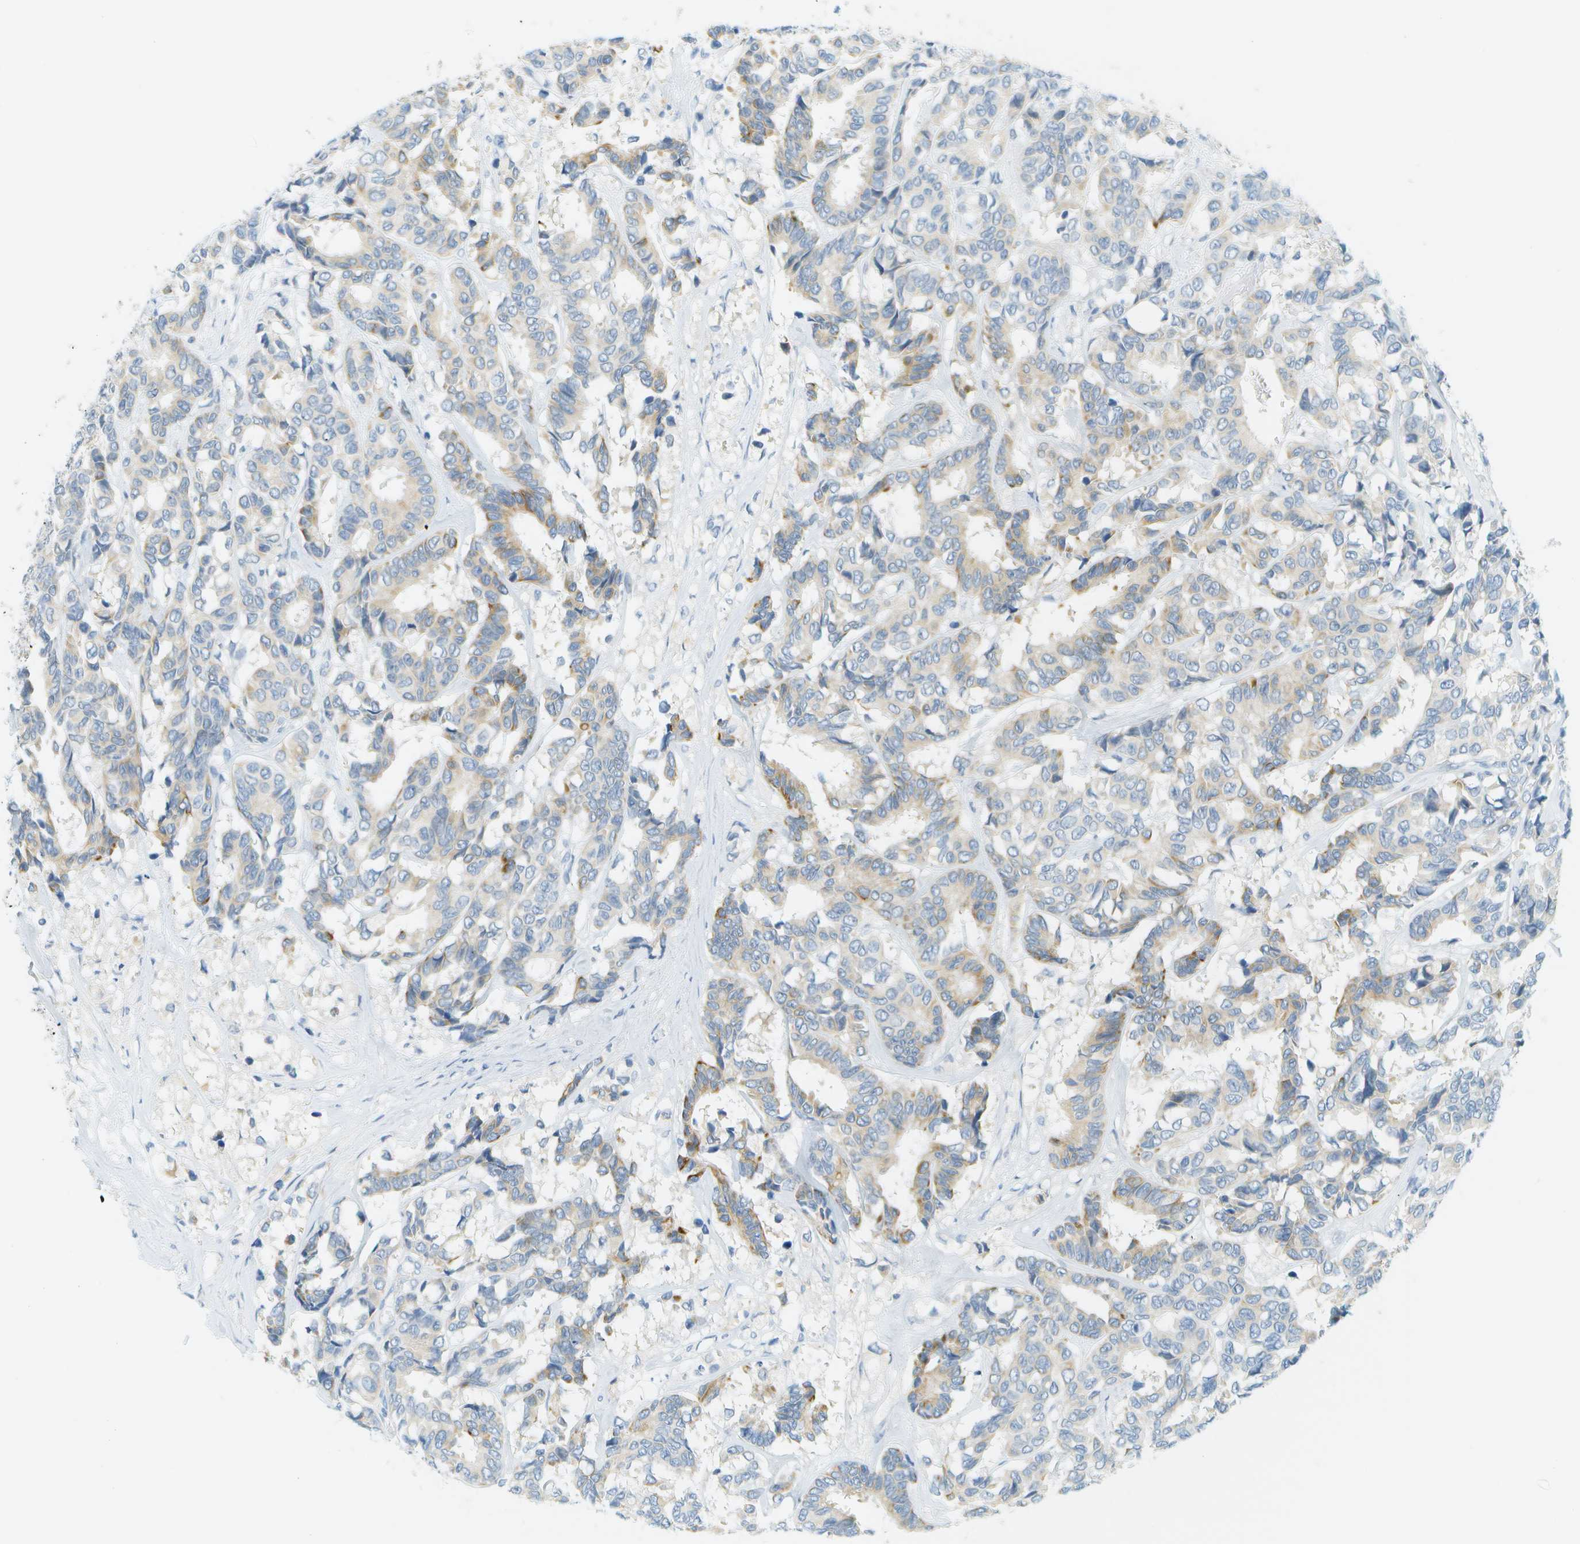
{"staining": {"intensity": "moderate", "quantity": "<25%", "location": "cytoplasmic/membranous"}, "tissue": "breast cancer", "cell_type": "Tumor cells", "image_type": "cancer", "snomed": [{"axis": "morphology", "description": "Duct carcinoma"}, {"axis": "topography", "description": "Breast"}], "caption": "An image showing moderate cytoplasmic/membranous positivity in approximately <25% of tumor cells in breast intraductal carcinoma, as visualized by brown immunohistochemical staining.", "gene": "SMYD5", "patient": {"sex": "female", "age": 87}}